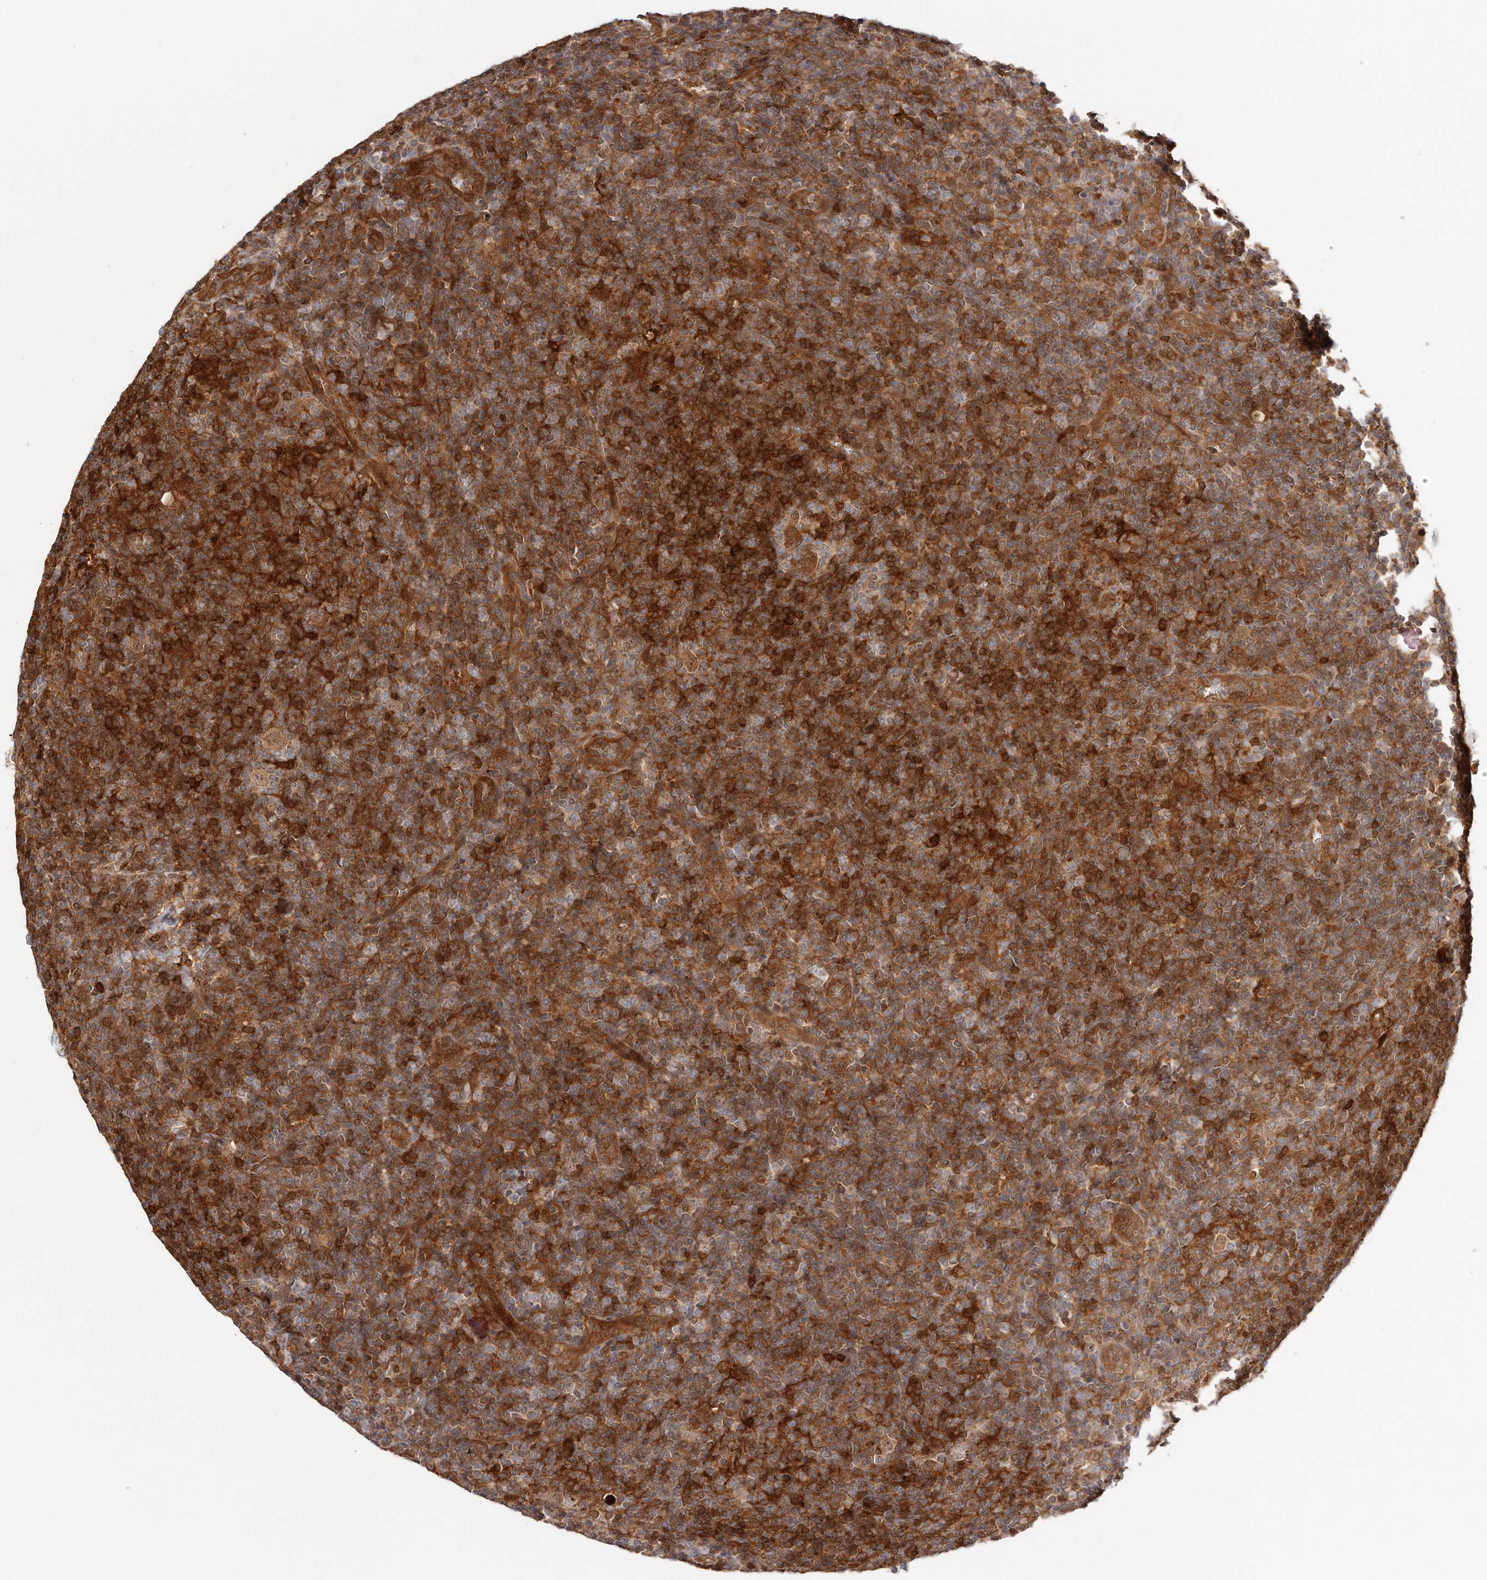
{"staining": {"intensity": "moderate", "quantity": ">75%", "location": "cytoplasmic/membranous"}, "tissue": "lymphoma", "cell_type": "Tumor cells", "image_type": "cancer", "snomed": [{"axis": "morphology", "description": "Hodgkin's disease, NOS"}, {"axis": "topography", "description": "Lymph node"}], "caption": "The immunohistochemical stain highlights moderate cytoplasmic/membranous staining in tumor cells of lymphoma tissue.", "gene": "GBP4", "patient": {"sex": "female", "age": 57}}